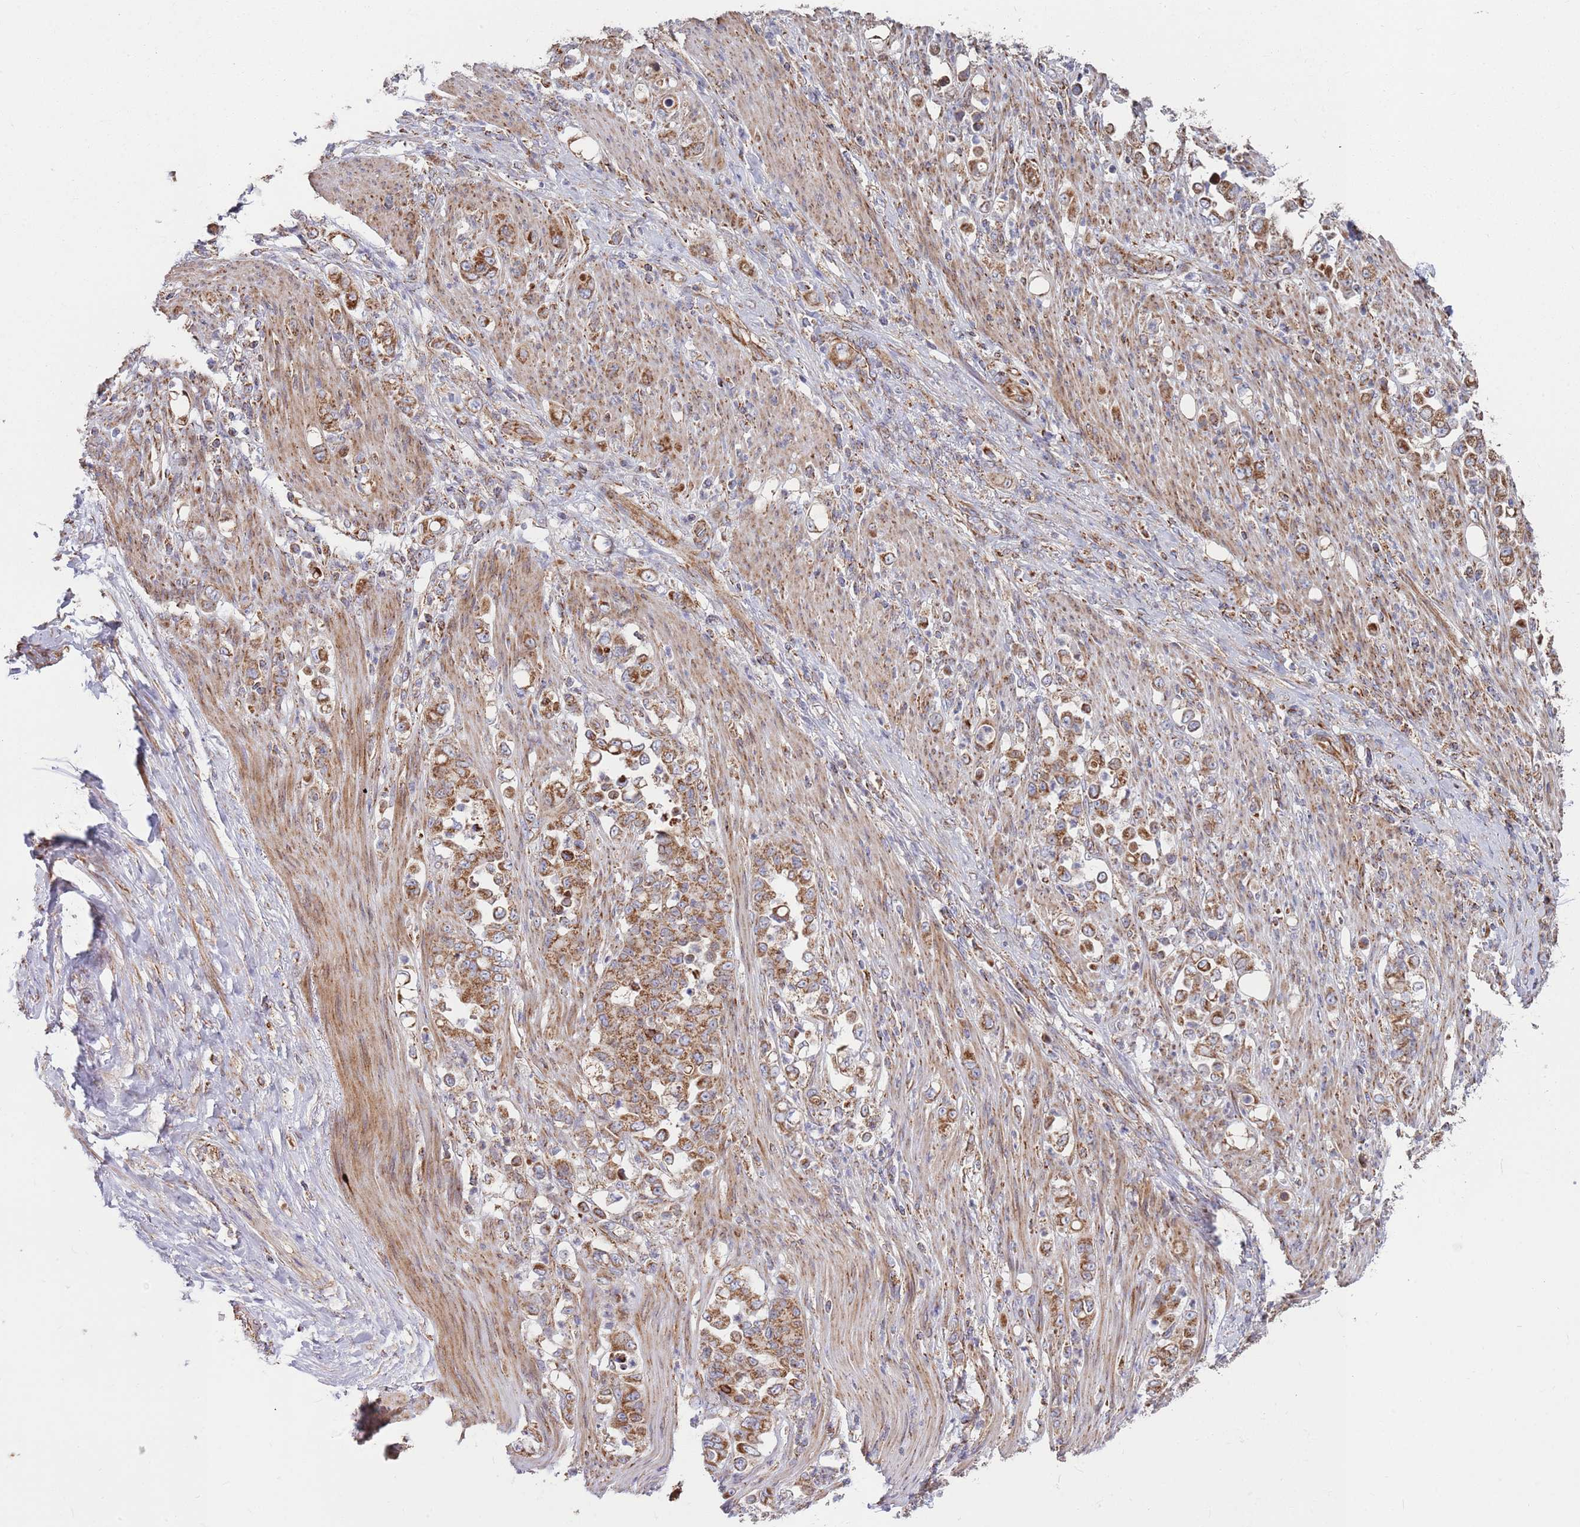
{"staining": {"intensity": "moderate", "quantity": ">75%", "location": "cytoplasmic/membranous"}, "tissue": "stomach cancer", "cell_type": "Tumor cells", "image_type": "cancer", "snomed": [{"axis": "morphology", "description": "Normal tissue, NOS"}, {"axis": "morphology", "description": "Adenocarcinoma, NOS"}, {"axis": "topography", "description": "Stomach"}], "caption": "Stomach cancer tissue reveals moderate cytoplasmic/membranous staining in approximately >75% of tumor cells", "gene": "ATP5PD", "patient": {"sex": "female", "age": 79}}